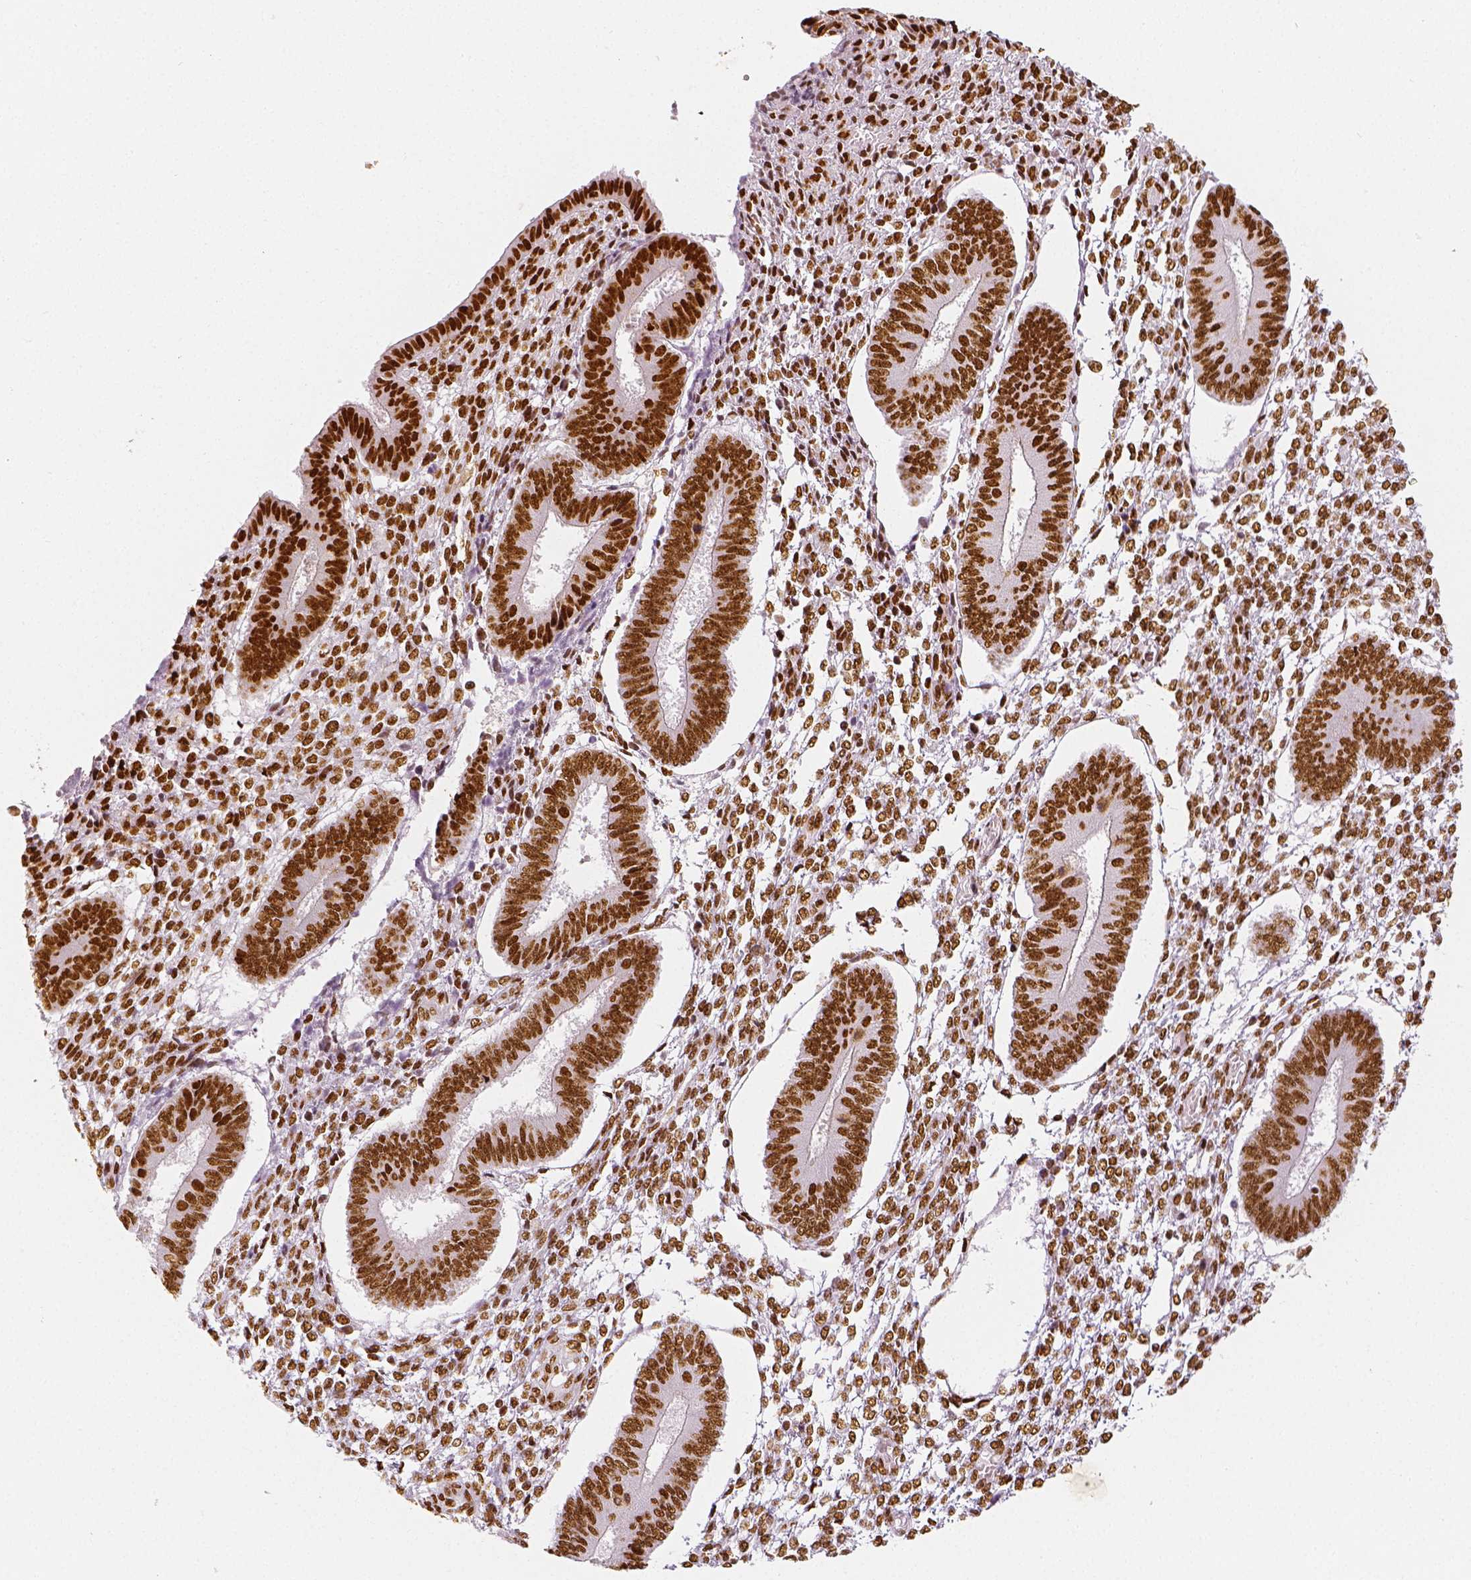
{"staining": {"intensity": "moderate", "quantity": ">75%", "location": "nuclear"}, "tissue": "endometrium", "cell_type": "Cells in endometrial stroma", "image_type": "normal", "snomed": [{"axis": "morphology", "description": "Normal tissue, NOS"}, {"axis": "topography", "description": "Endometrium"}], "caption": "IHC (DAB) staining of unremarkable endometrium demonstrates moderate nuclear protein staining in approximately >75% of cells in endometrial stroma. The protein of interest is shown in brown color, while the nuclei are stained blue.", "gene": "KDM5B", "patient": {"sex": "female", "age": 42}}